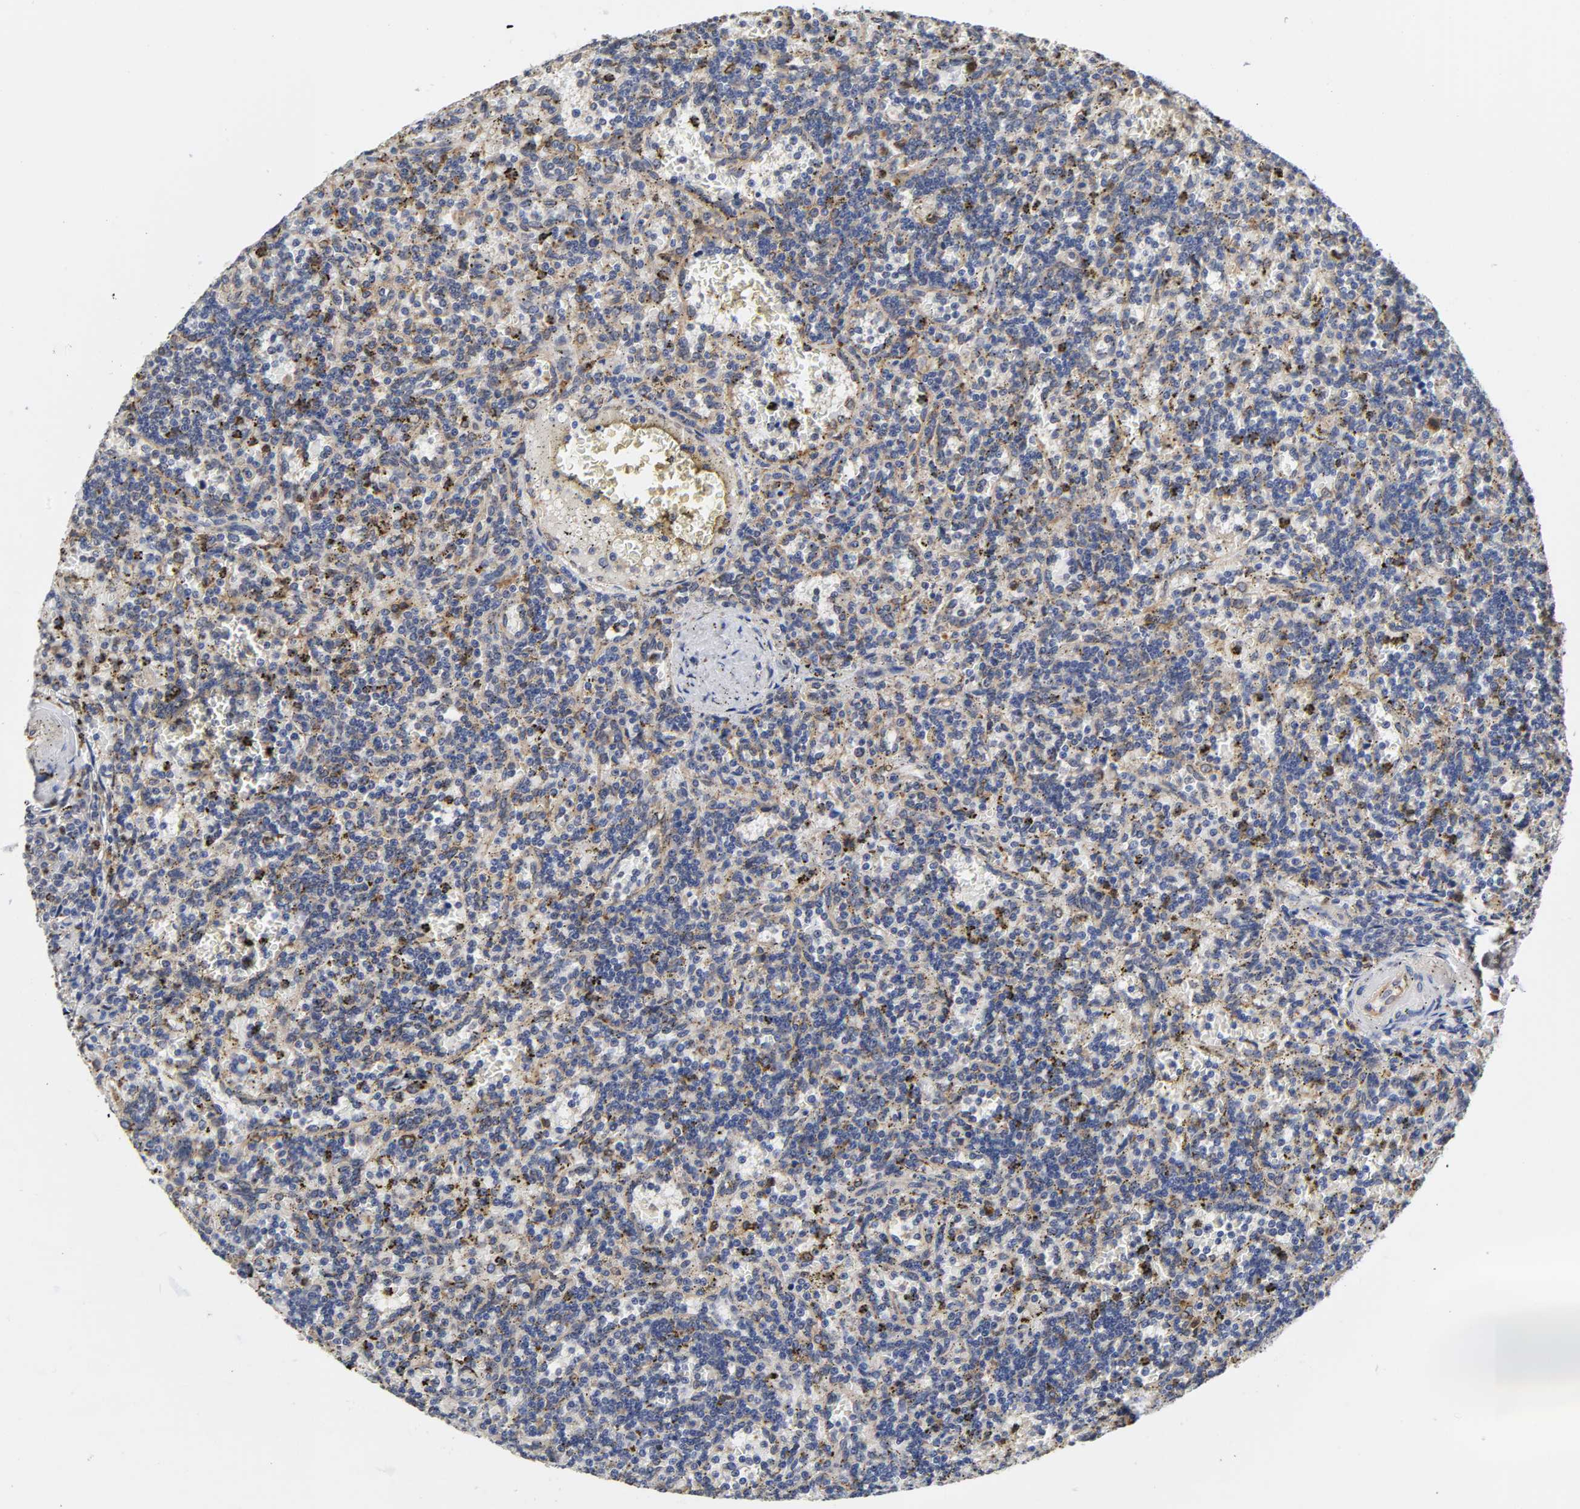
{"staining": {"intensity": "weak", "quantity": "25%-75%", "location": "cytoplasmic/membranous"}, "tissue": "lymphoma", "cell_type": "Tumor cells", "image_type": "cancer", "snomed": [{"axis": "morphology", "description": "Malignant lymphoma, non-Hodgkin's type, Low grade"}, {"axis": "topography", "description": "Spleen"}], "caption": "Malignant lymphoma, non-Hodgkin's type (low-grade) tissue displays weak cytoplasmic/membranous staining in about 25%-75% of tumor cells, visualized by immunohistochemistry.", "gene": "HCK", "patient": {"sex": "male", "age": 73}}